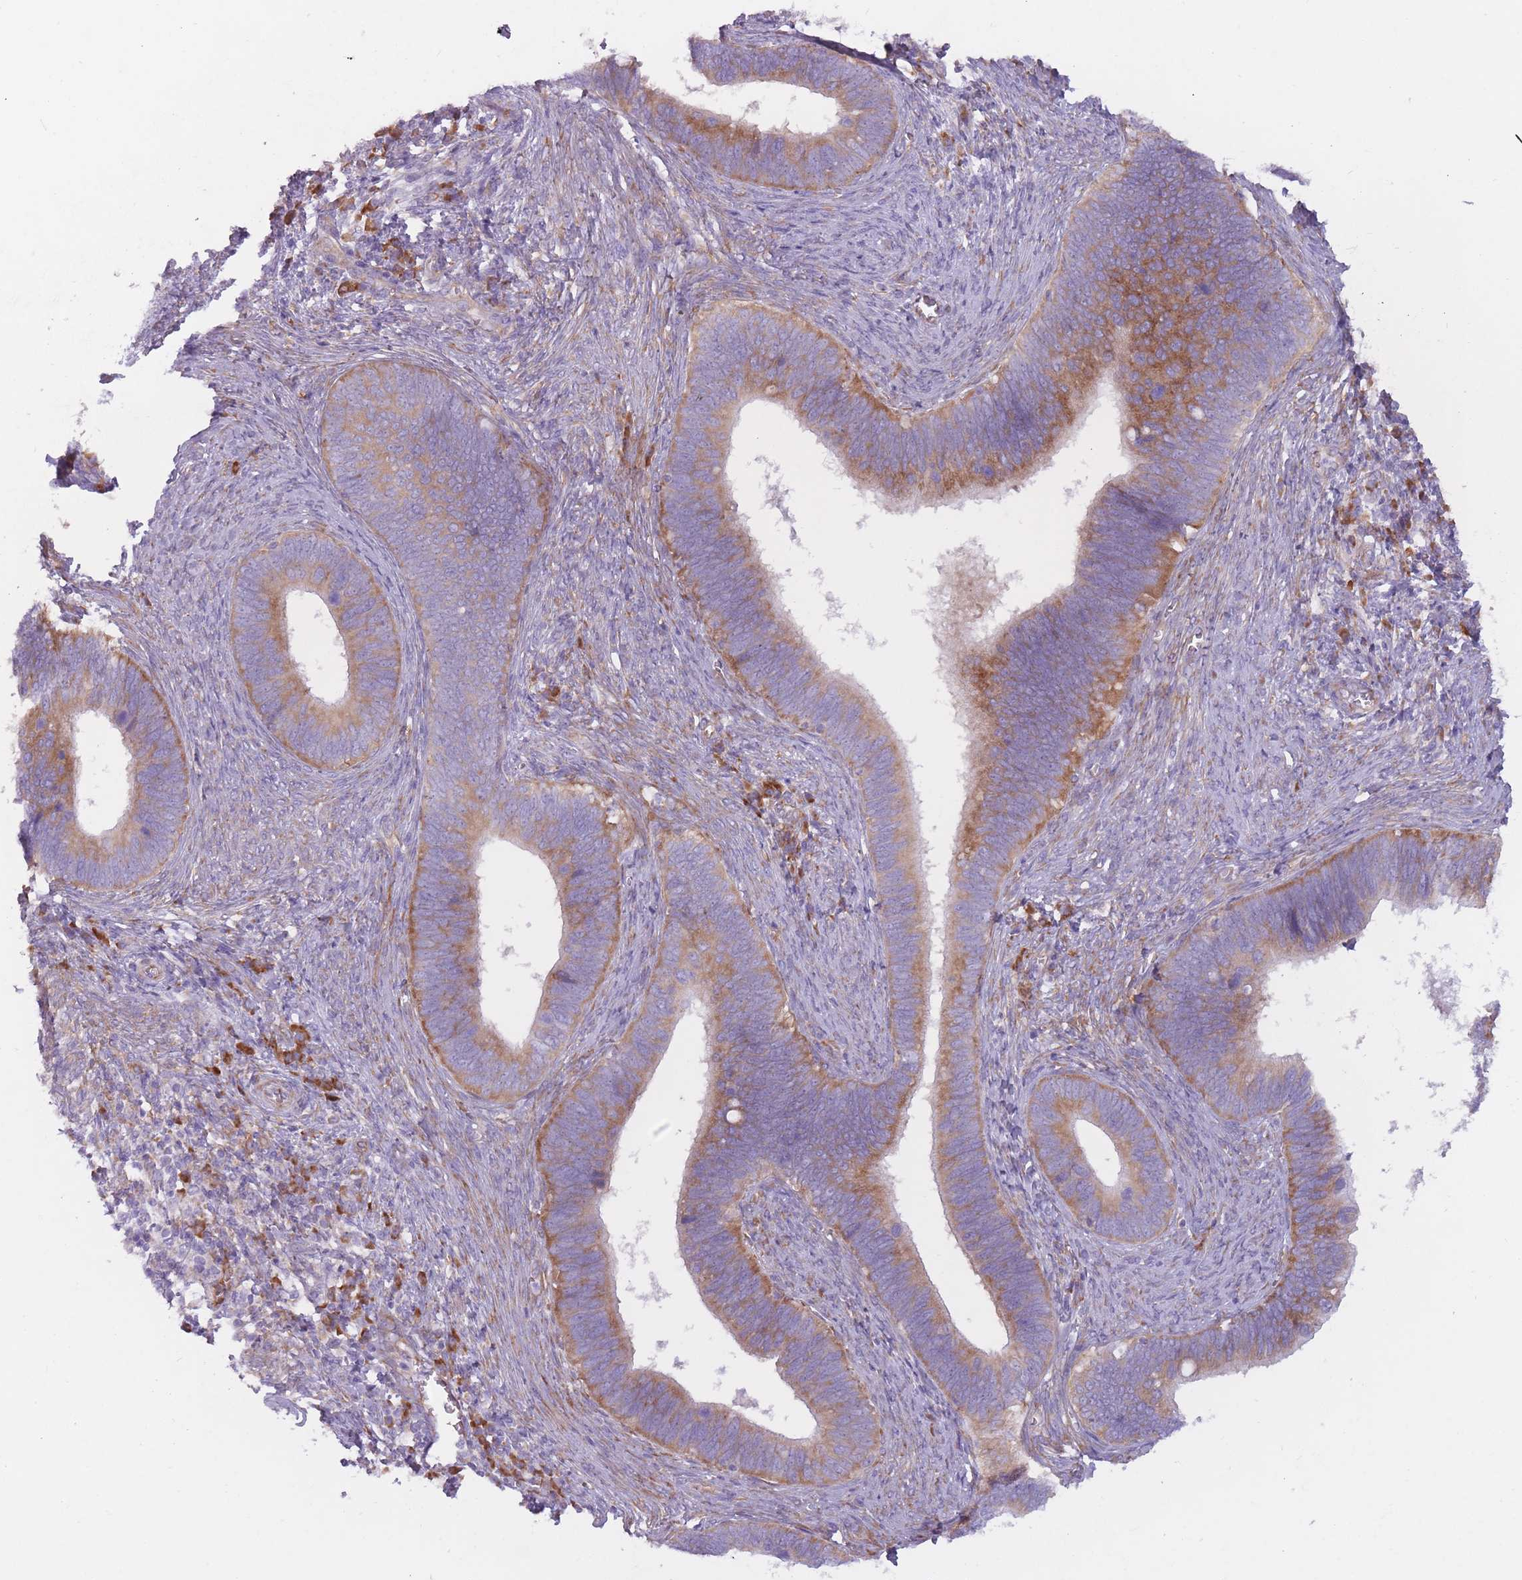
{"staining": {"intensity": "moderate", "quantity": ">75%", "location": "cytoplasmic/membranous"}, "tissue": "cervical cancer", "cell_type": "Tumor cells", "image_type": "cancer", "snomed": [{"axis": "morphology", "description": "Adenocarcinoma, NOS"}, {"axis": "topography", "description": "Cervix"}], "caption": "Immunohistochemical staining of adenocarcinoma (cervical) reveals medium levels of moderate cytoplasmic/membranous protein staining in about >75% of tumor cells.", "gene": "RPL18", "patient": {"sex": "female", "age": 42}}